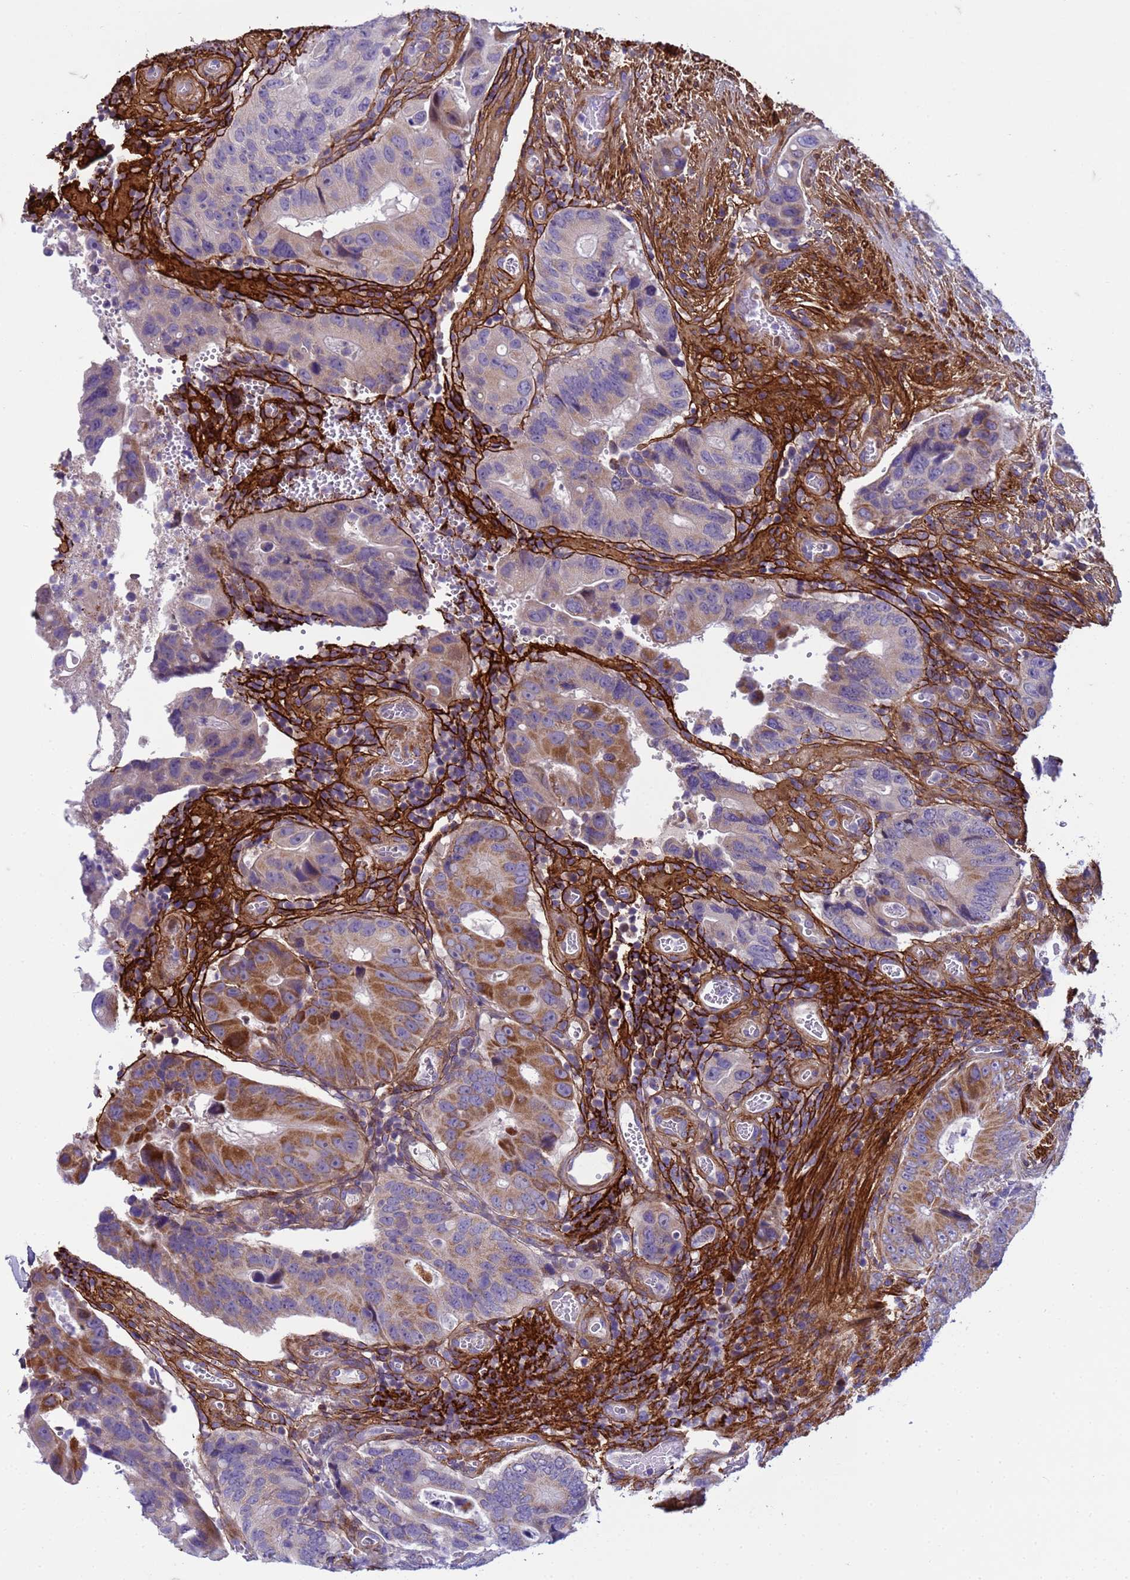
{"staining": {"intensity": "moderate", "quantity": "25%-75%", "location": "cytoplasmic/membranous"}, "tissue": "colorectal cancer", "cell_type": "Tumor cells", "image_type": "cancer", "snomed": [{"axis": "morphology", "description": "Adenocarcinoma, NOS"}, {"axis": "topography", "description": "Colon"}], "caption": "Tumor cells reveal medium levels of moderate cytoplasmic/membranous staining in about 25%-75% of cells in human colorectal cancer.", "gene": "P2RX7", "patient": {"sex": "male", "age": 84}}